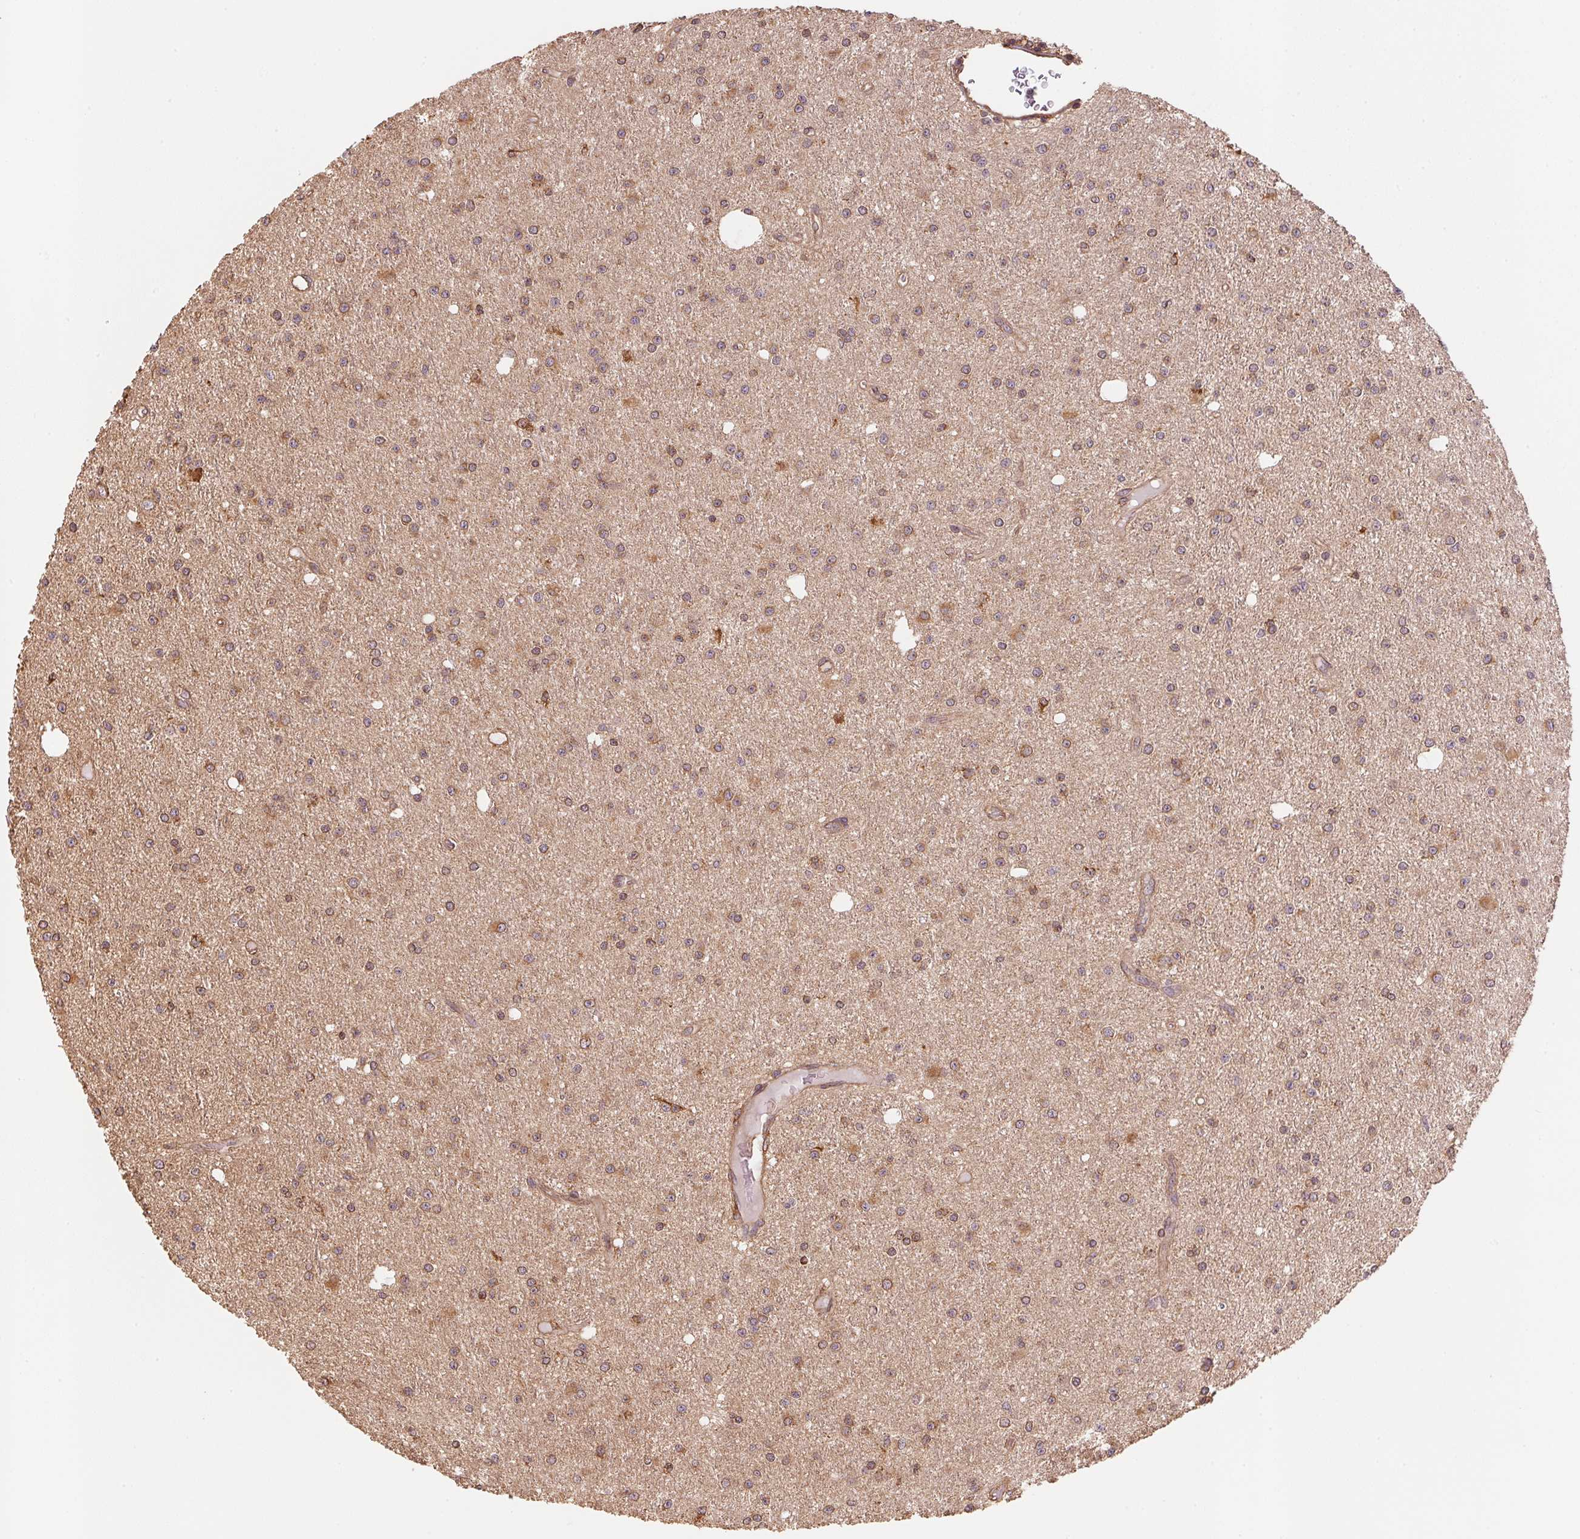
{"staining": {"intensity": "weak", "quantity": "25%-75%", "location": "cytoplasmic/membranous"}, "tissue": "glioma", "cell_type": "Tumor cells", "image_type": "cancer", "snomed": [{"axis": "morphology", "description": "Glioma, malignant, Low grade"}, {"axis": "topography", "description": "Brain"}], "caption": "About 25%-75% of tumor cells in malignant low-grade glioma exhibit weak cytoplasmic/membranous protein expression as visualized by brown immunohistochemical staining.", "gene": "C6orf163", "patient": {"sex": "male", "age": 27}}